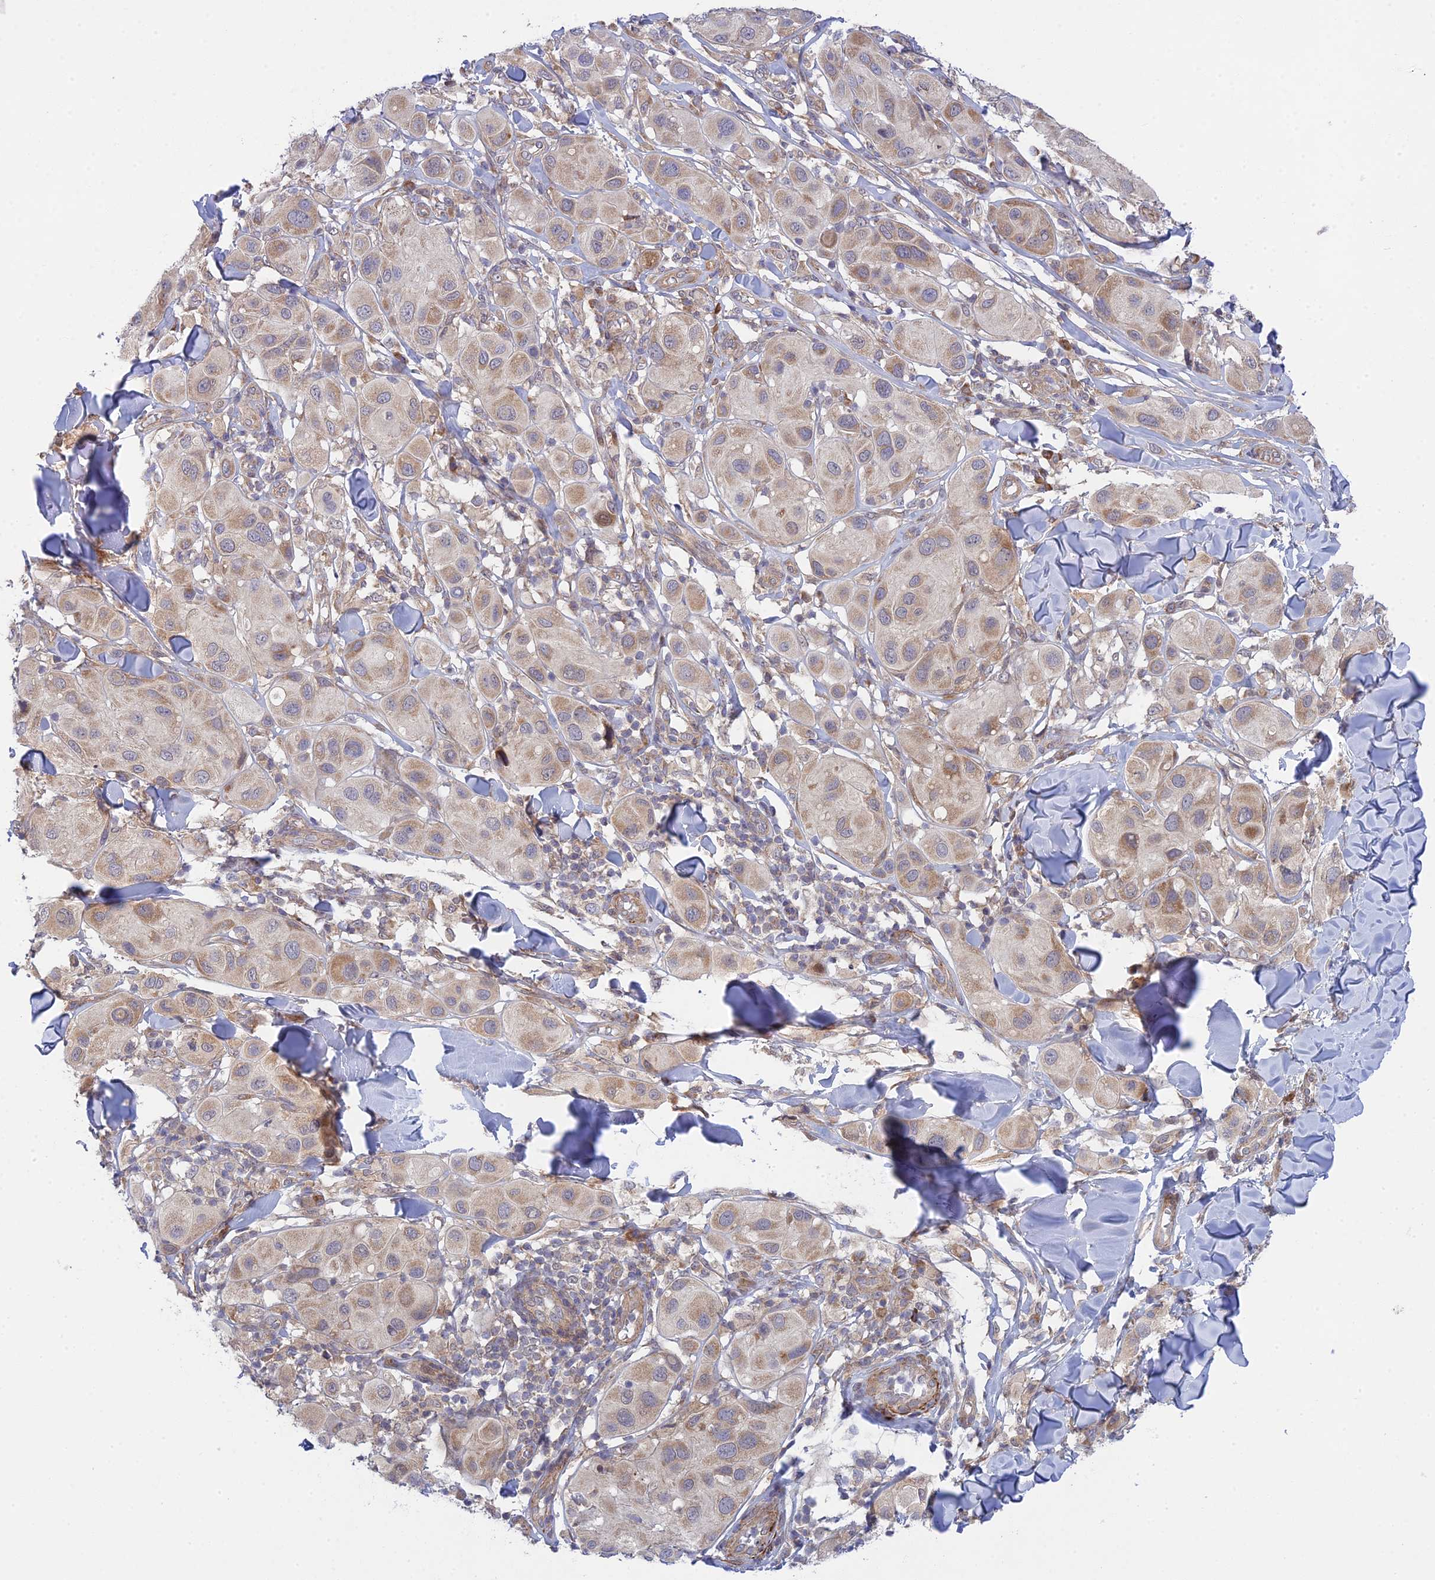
{"staining": {"intensity": "moderate", "quantity": "25%-75%", "location": "cytoplasmic/membranous"}, "tissue": "melanoma", "cell_type": "Tumor cells", "image_type": "cancer", "snomed": [{"axis": "morphology", "description": "Malignant melanoma, Metastatic site"}, {"axis": "topography", "description": "Skin"}], "caption": "Protein expression analysis of malignant melanoma (metastatic site) reveals moderate cytoplasmic/membranous staining in approximately 25%-75% of tumor cells.", "gene": "INCA1", "patient": {"sex": "male", "age": 41}}